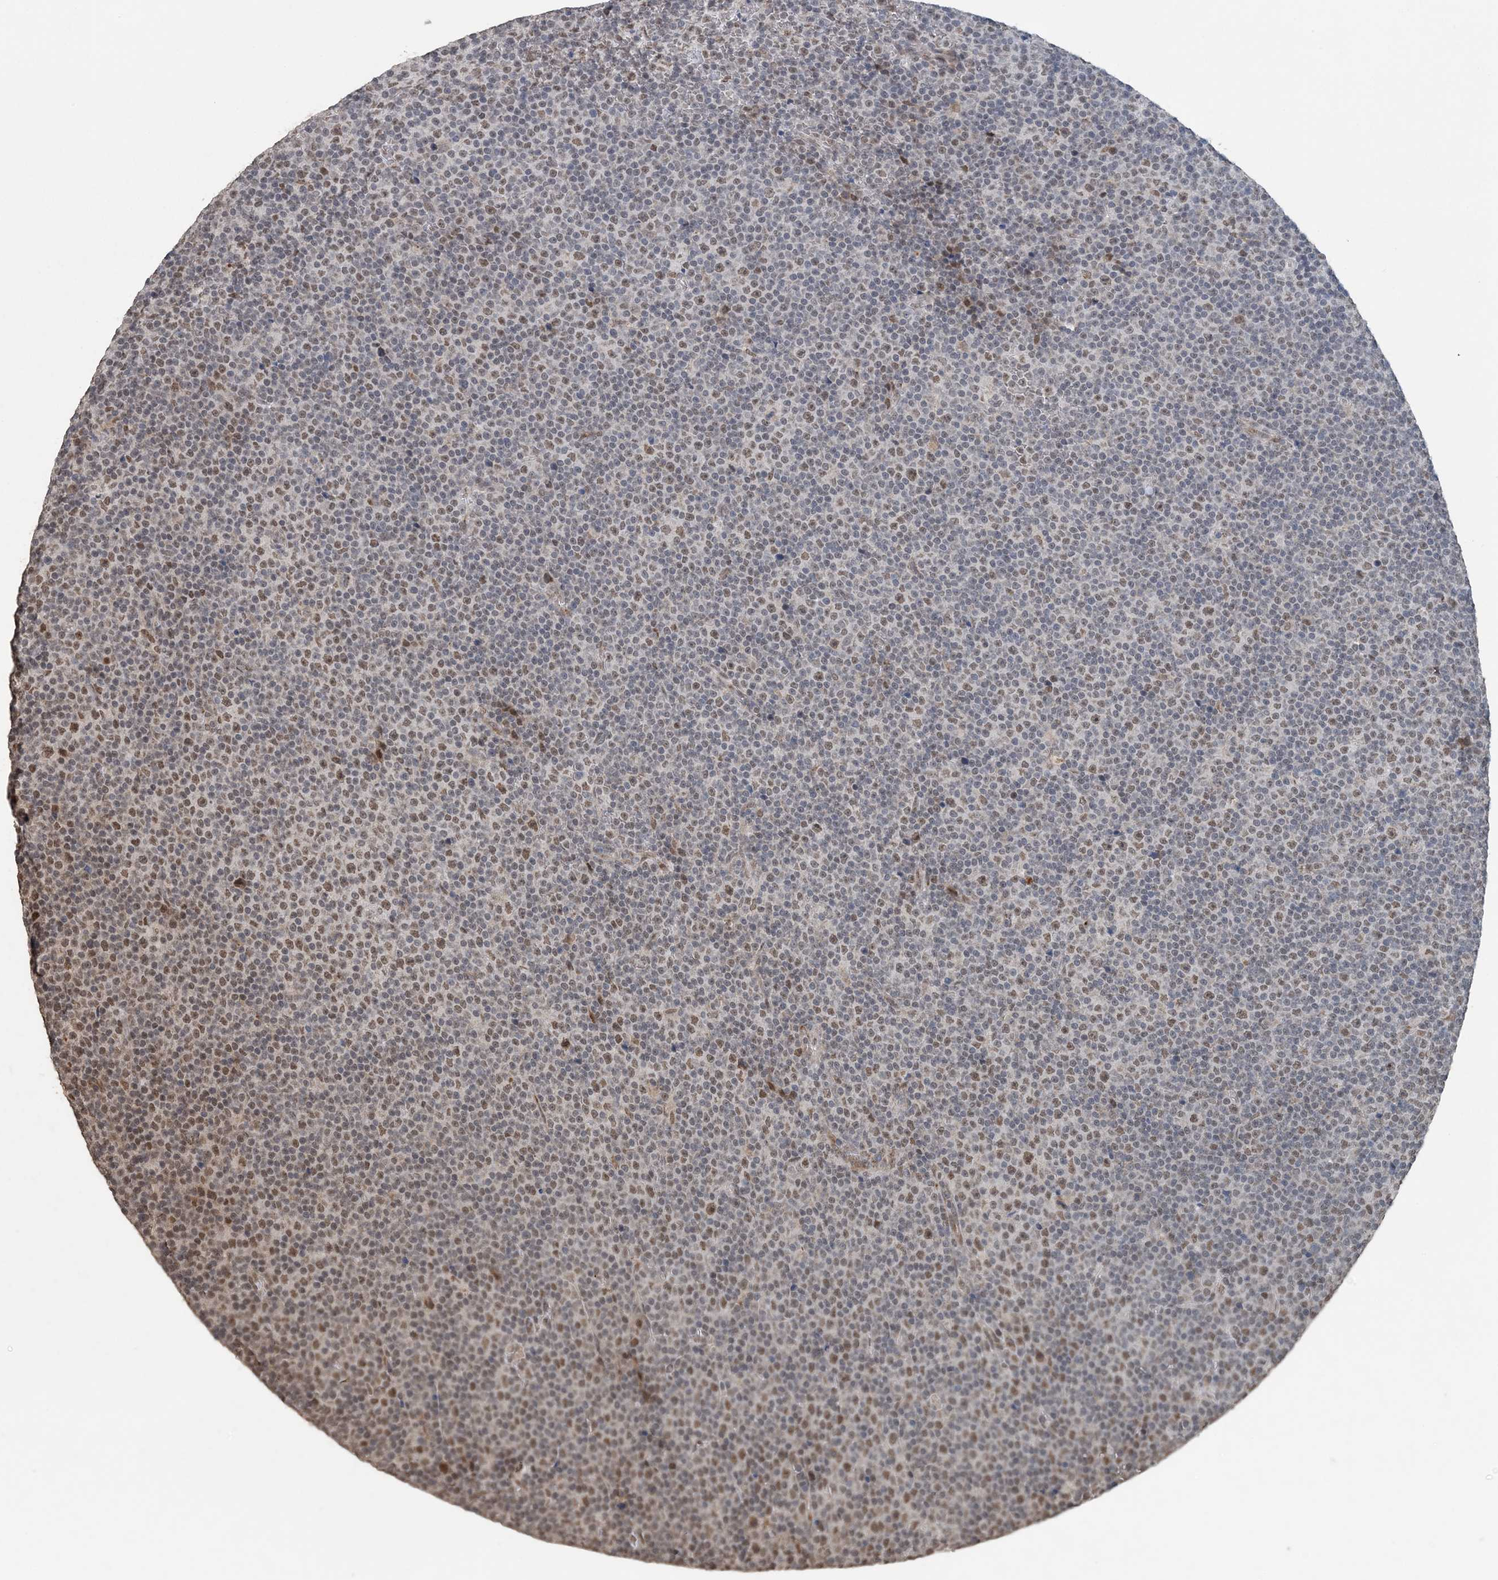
{"staining": {"intensity": "moderate", "quantity": "25%-75%", "location": "nuclear"}, "tissue": "lymphoma", "cell_type": "Tumor cells", "image_type": "cancer", "snomed": [{"axis": "morphology", "description": "Malignant lymphoma, non-Hodgkin's type, Low grade"}, {"axis": "topography", "description": "Lymph node"}], "caption": "Immunohistochemical staining of lymphoma exhibits medium levels of moderate nuclear expression in approximately 25%-75% of tumor cells. The protein of interest is stained brown, and the nuclei are stained in blue (DAB IHC with brightfield microscopy, high magnification).", "gene": "MBD2", "patient": {"sex": "female", "age": 67}}